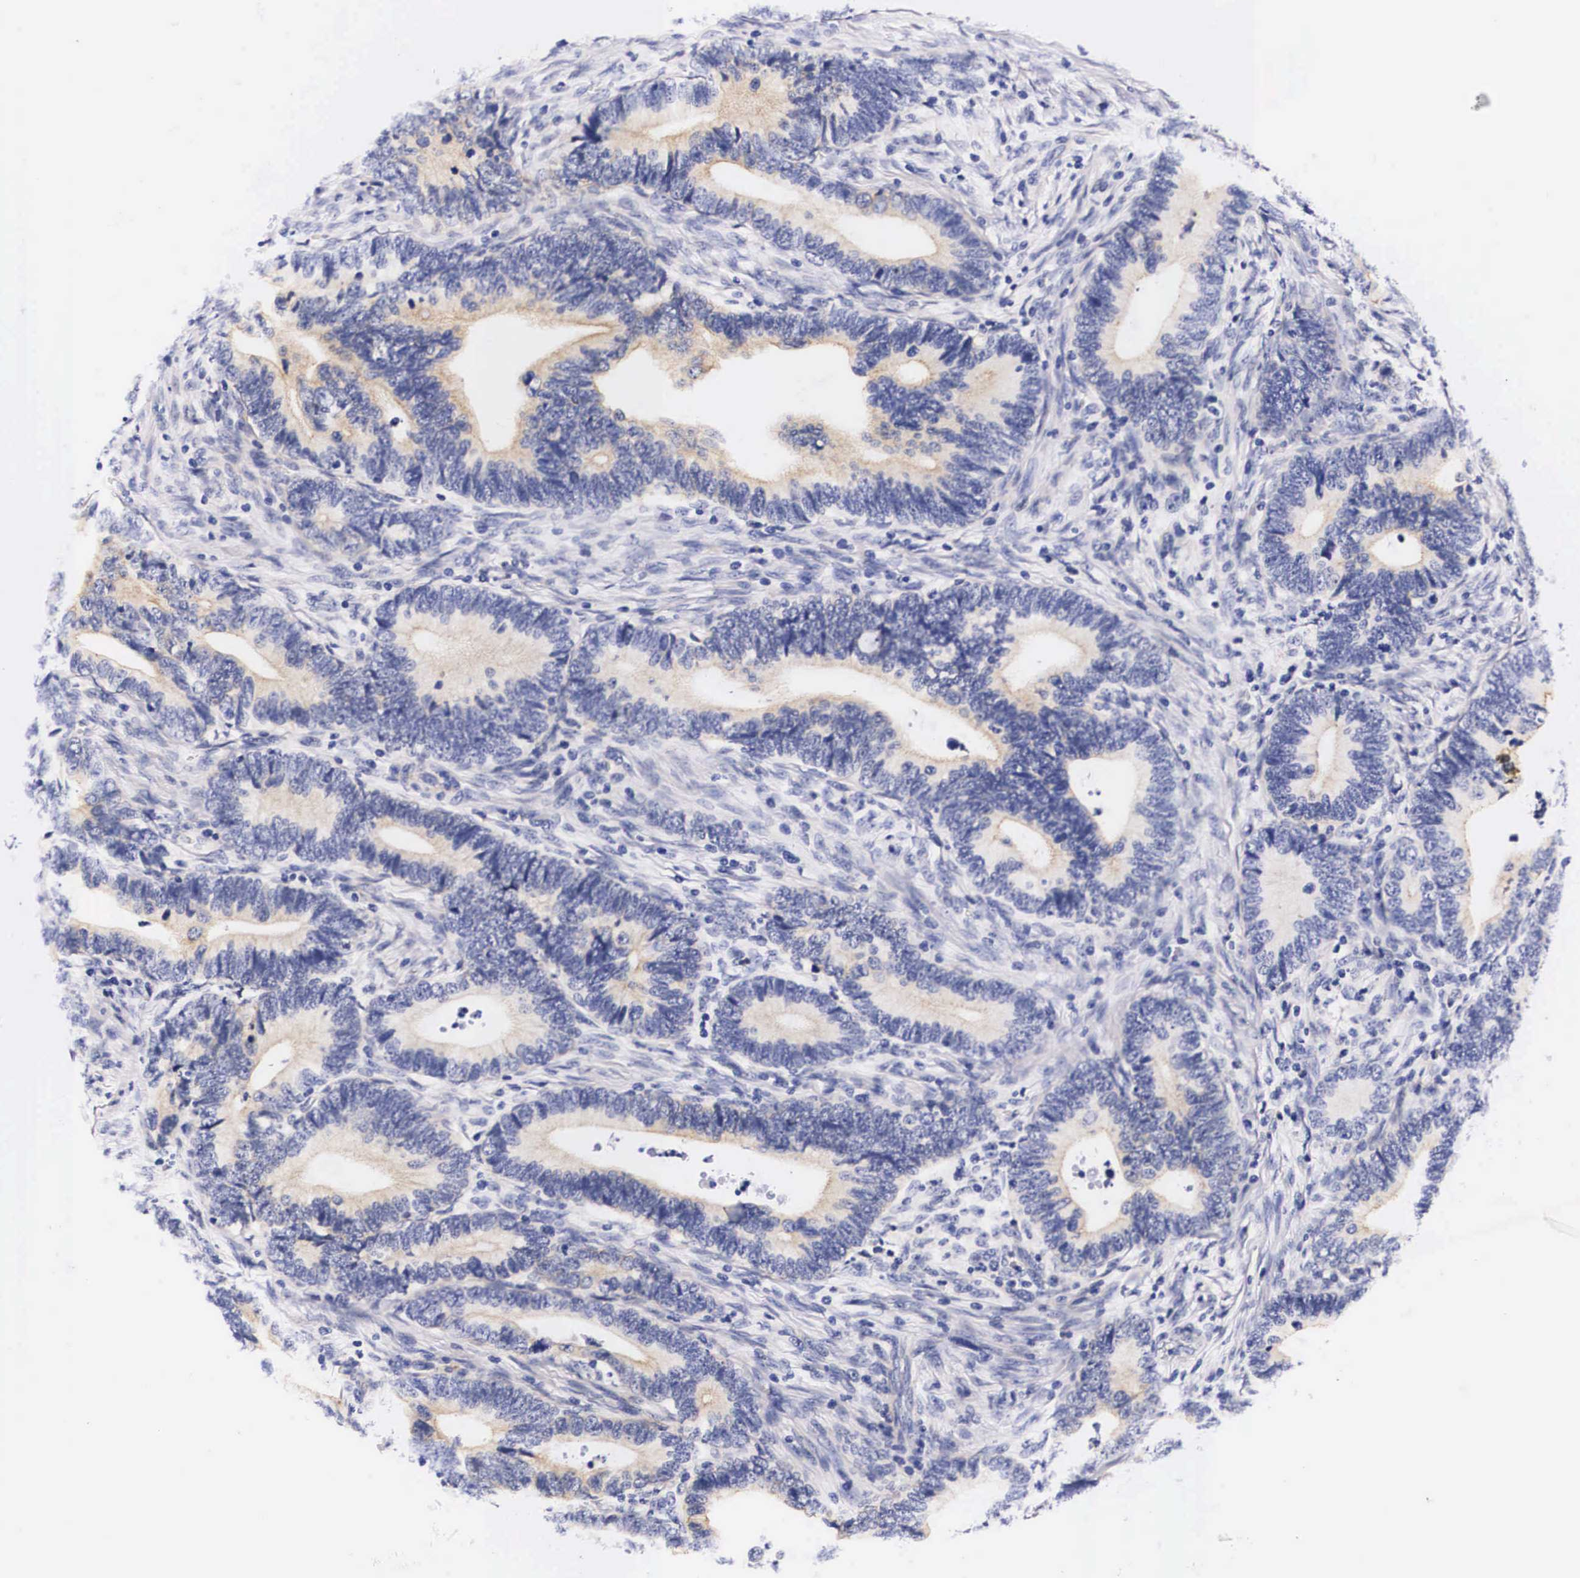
{"staining": {"intensity": "weak", "quantity": "25%-75%", "location": "cytoplasmic/membranous"}, "tissue": "colorectal cancer", "cell_type": "Tumor cells", "image_type": "cancer", "snomed": [{"axis": "morphology", "description": "Adenocarcinoma, NOS"}, {"axis": "topography", "description": "Colon"}], "caption": "DAB (3,3'-diaminobenzidine) immunohistochemical staining of colorectal cancer displays weak cytoplasmic/membranous protein positivity in approximately 25%-75% of tumor cells. (DAB (3,3'-diaminobenzidine) IHC with brightfield microscopy, high magnification).", "gene": "PHETA2", "patient": {"sex": "female", "age": 78}}